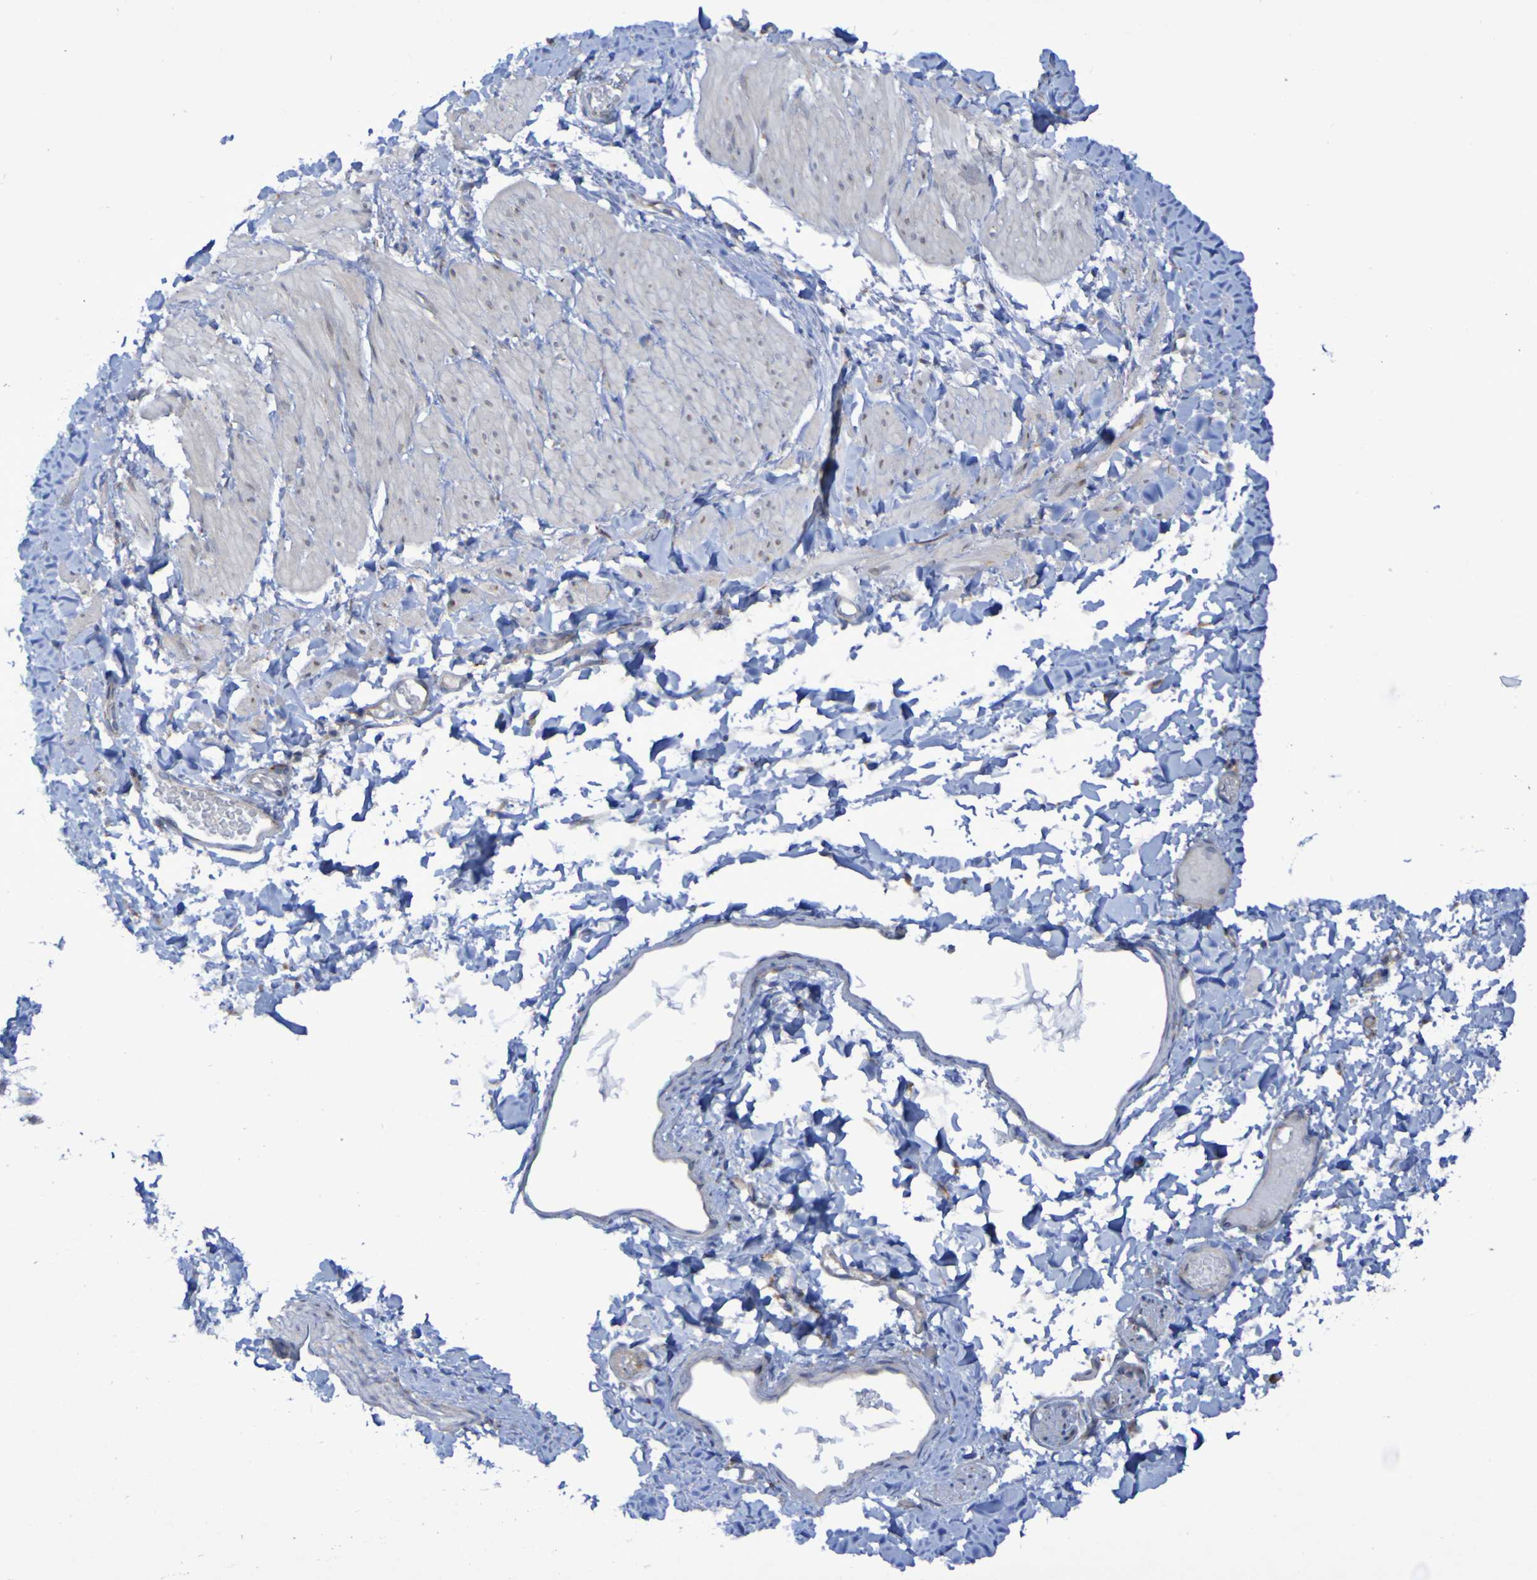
{"staining": {"intensity": "weak", "quantity": "<25%", "location": "cytoplasmic/membranous"}, "tissue": "smooth muscle", "cell_type": "Smooth muscle cells", "image_type": "normal", "snomed": [{"axis": "morphology", "description": "Normal tissue, NOS"}, {"axis": "topography", "description": "Smooth muscle"}], "caption": "Immunohistochemistry of unremarkable human smooth muscle demonstrates no staining in smooth muscle cells.", "gene": "LMBRD2", "patient": {"sex": "male", "age": 16}}